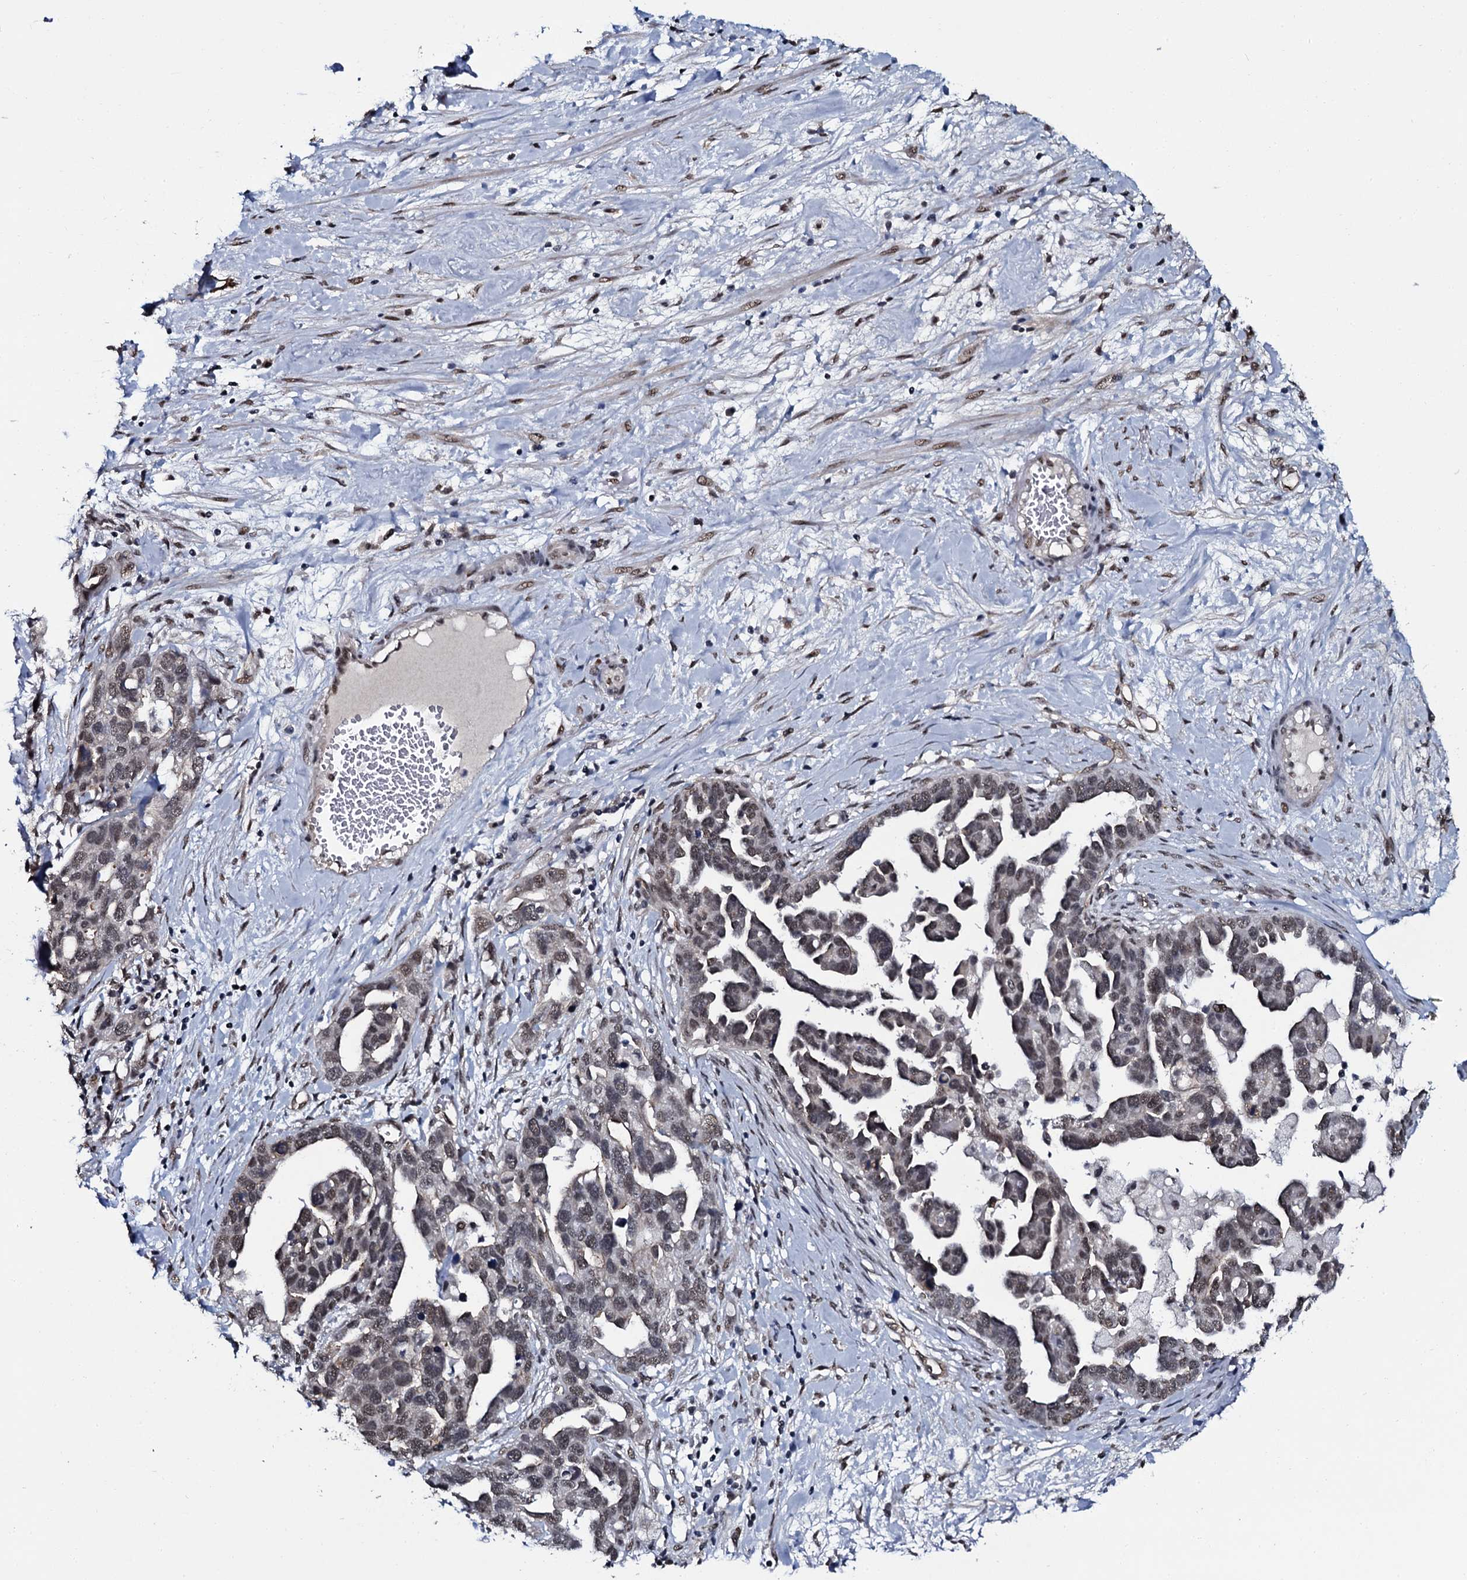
{"staining": {"intensity": "weak", "quantity": "25%-75%", "location": "nuclear"}, "tissue": "ovarian cancer", "cell_type": "Tumor cells", "image_type": "cancer", "snomed": [{"axis": "morphology", "description": "Cystadenocarcinoma, serous, NOS"}, {"axis": "topography", "description": "Ovary"}], "caption": "A brown stain labels weak nuclear positivity of a protein in human ovarian serous cystadenocarcinoma tumor cells.", "gene": "SH2D4B", "patient": {"sex": "female", "age": 54}}